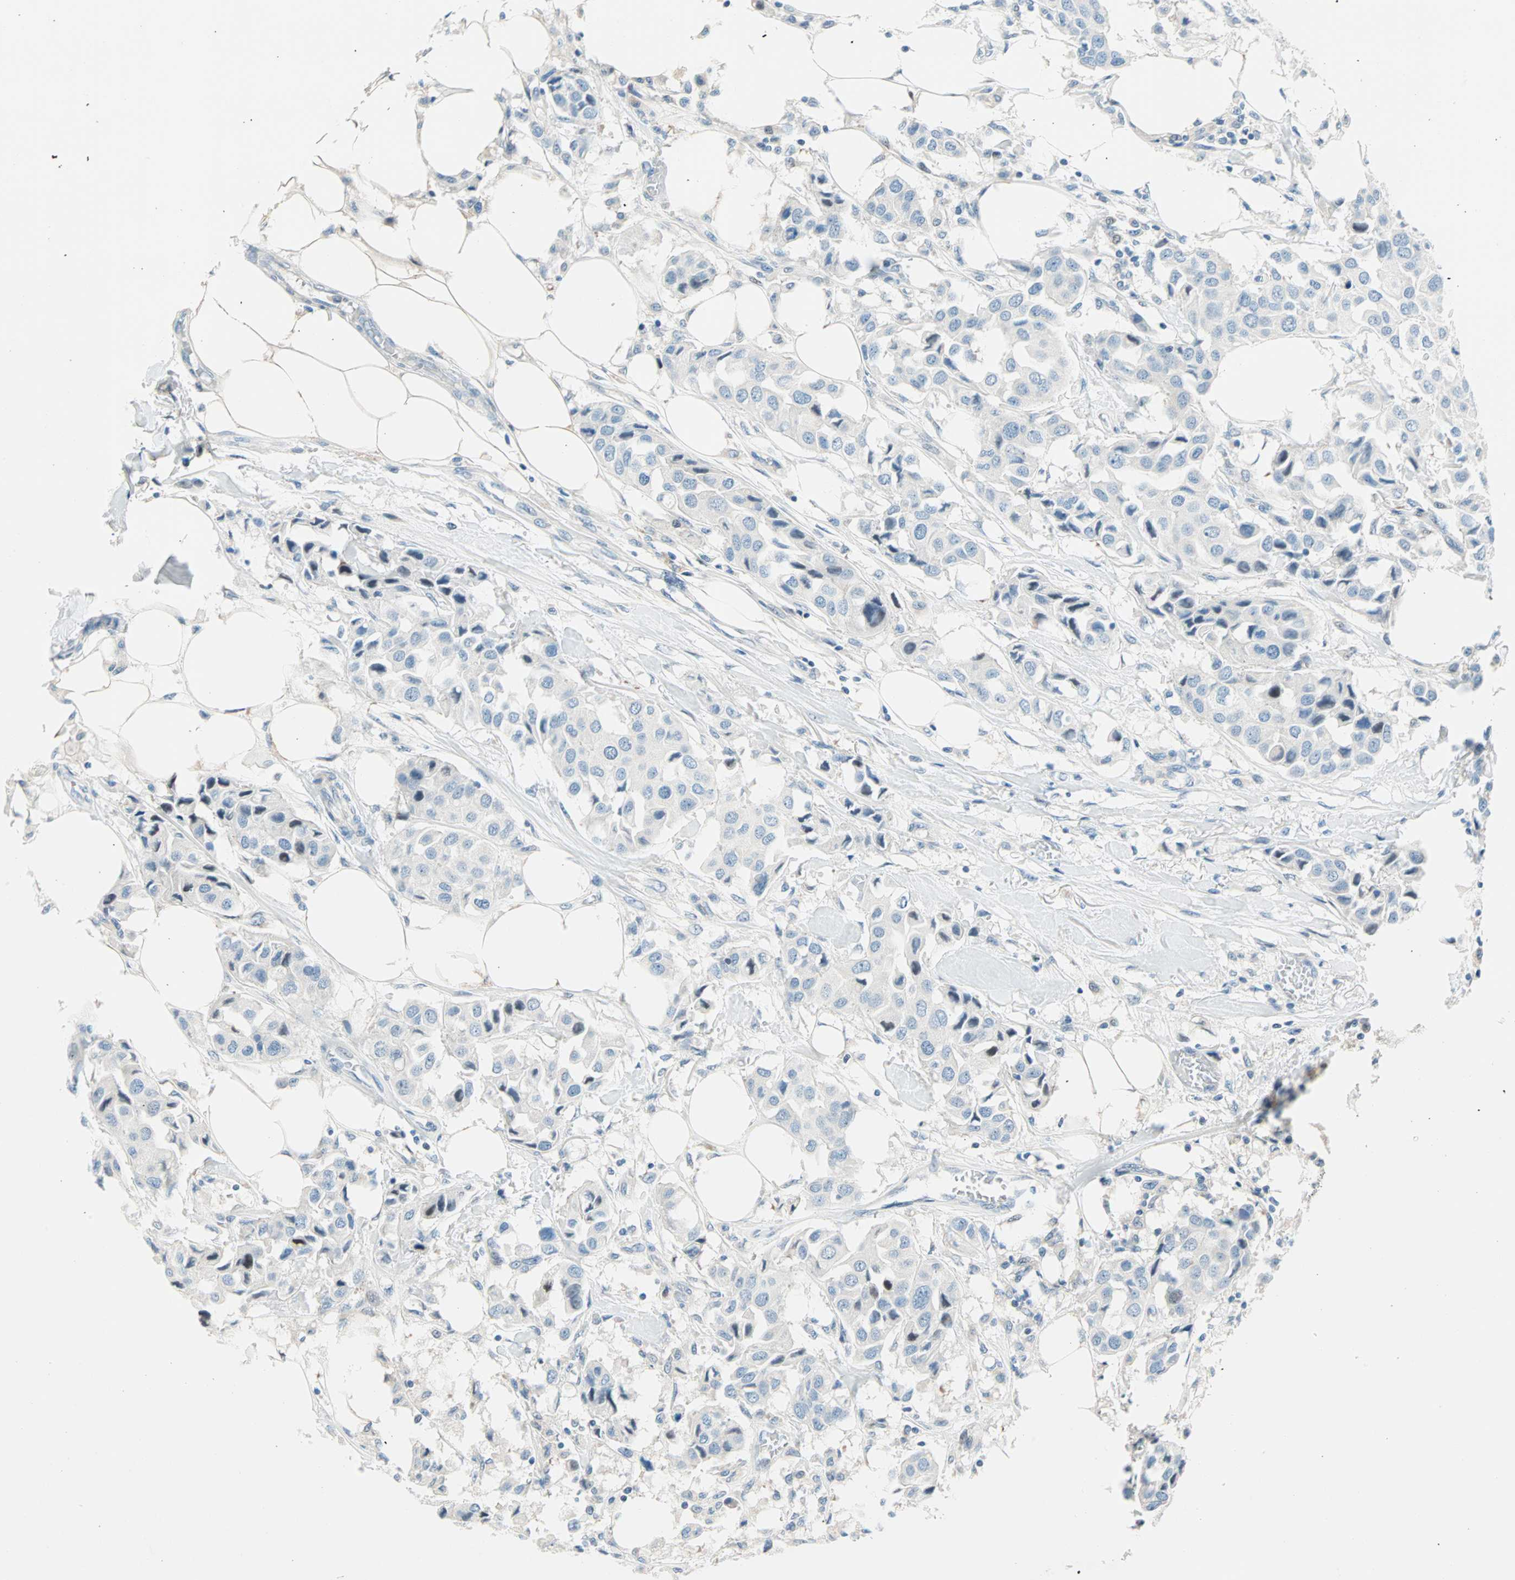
{"staining": {"intensity": "negative", "quantity": "none", "location": "none"}, "tissue": "breast cancer", "cell_type": "Tumor cells", "image_type": "cancer", "snomed": [{"axis": "morphology", "description": "Duct carcinoma"}, {"axis": "topography", "description": "Breast"}], "caption": "A high-resolution micrograph shows immunohistochemistry (IHC) staining of breast cancer, which reveals no significant expression in tumor cells. (Brightfield microscopy of DAB immunohistochemistry (IHC) at high magnification).", "gene": "TMEM163", "patient": {"sex": "female", "age": 80}}